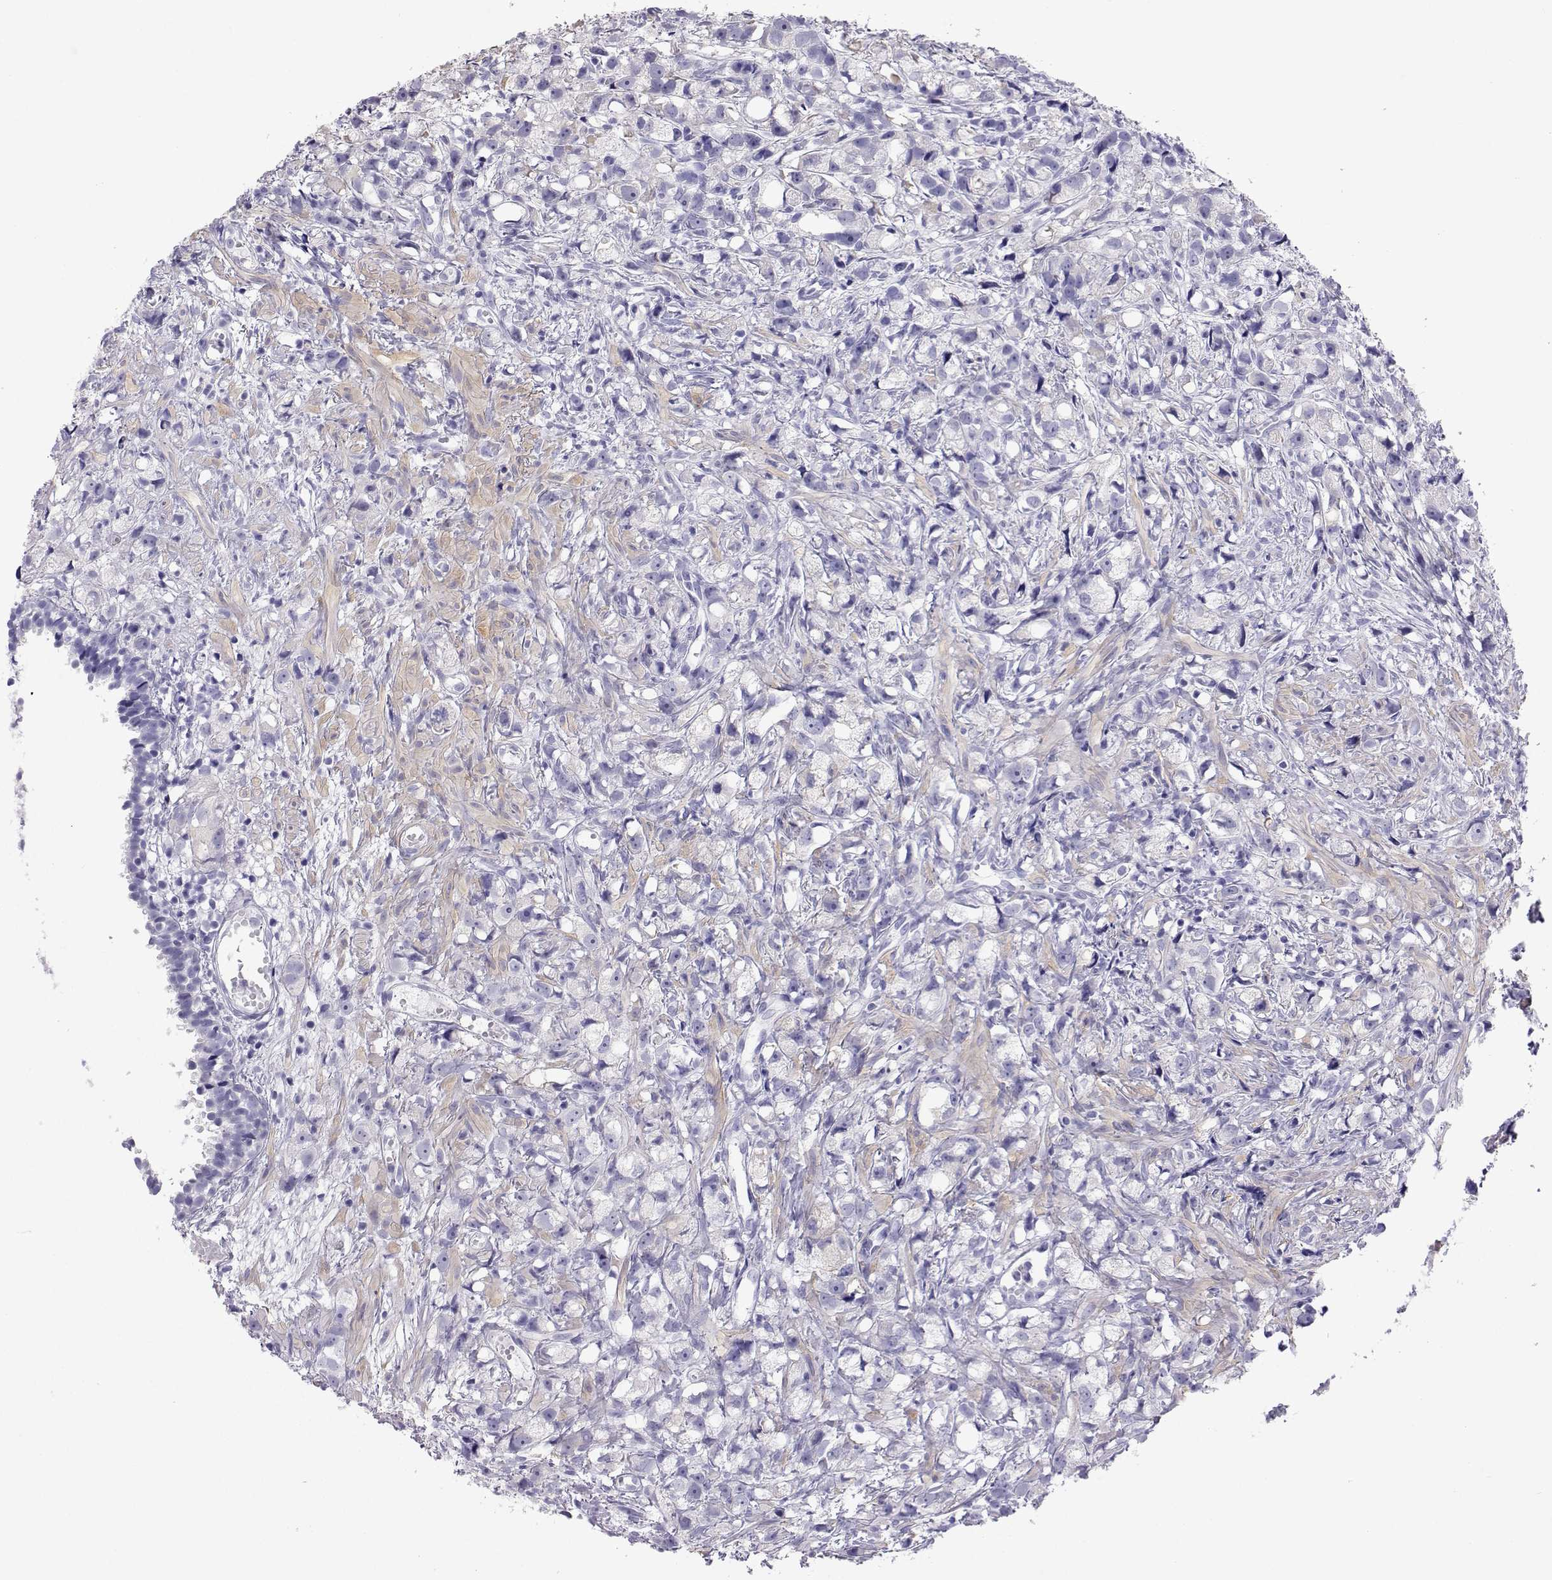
{"staining": {"intensity": "negative", "quantity": "none", "location": "none"}, "tissue": "prostate cancer", "cell_type": "Tumor cells", "image_type": "cancer", "snomed": [{"axis": "morphology", "description": "Adenocarcinoma, High grade"}, {"axis": "topography", "description": "Prostate"}], "caption": "IHC histopathology image of neoplastic tissue: human prostate cancer (adenocarcinoma (high-grade)) stained with DAB (3,3'-diaminobenzidine) shows no significant protein expression in tumor cells.", "gene": "PLIN4", "patient": {"sex": "male", "age": 75}}